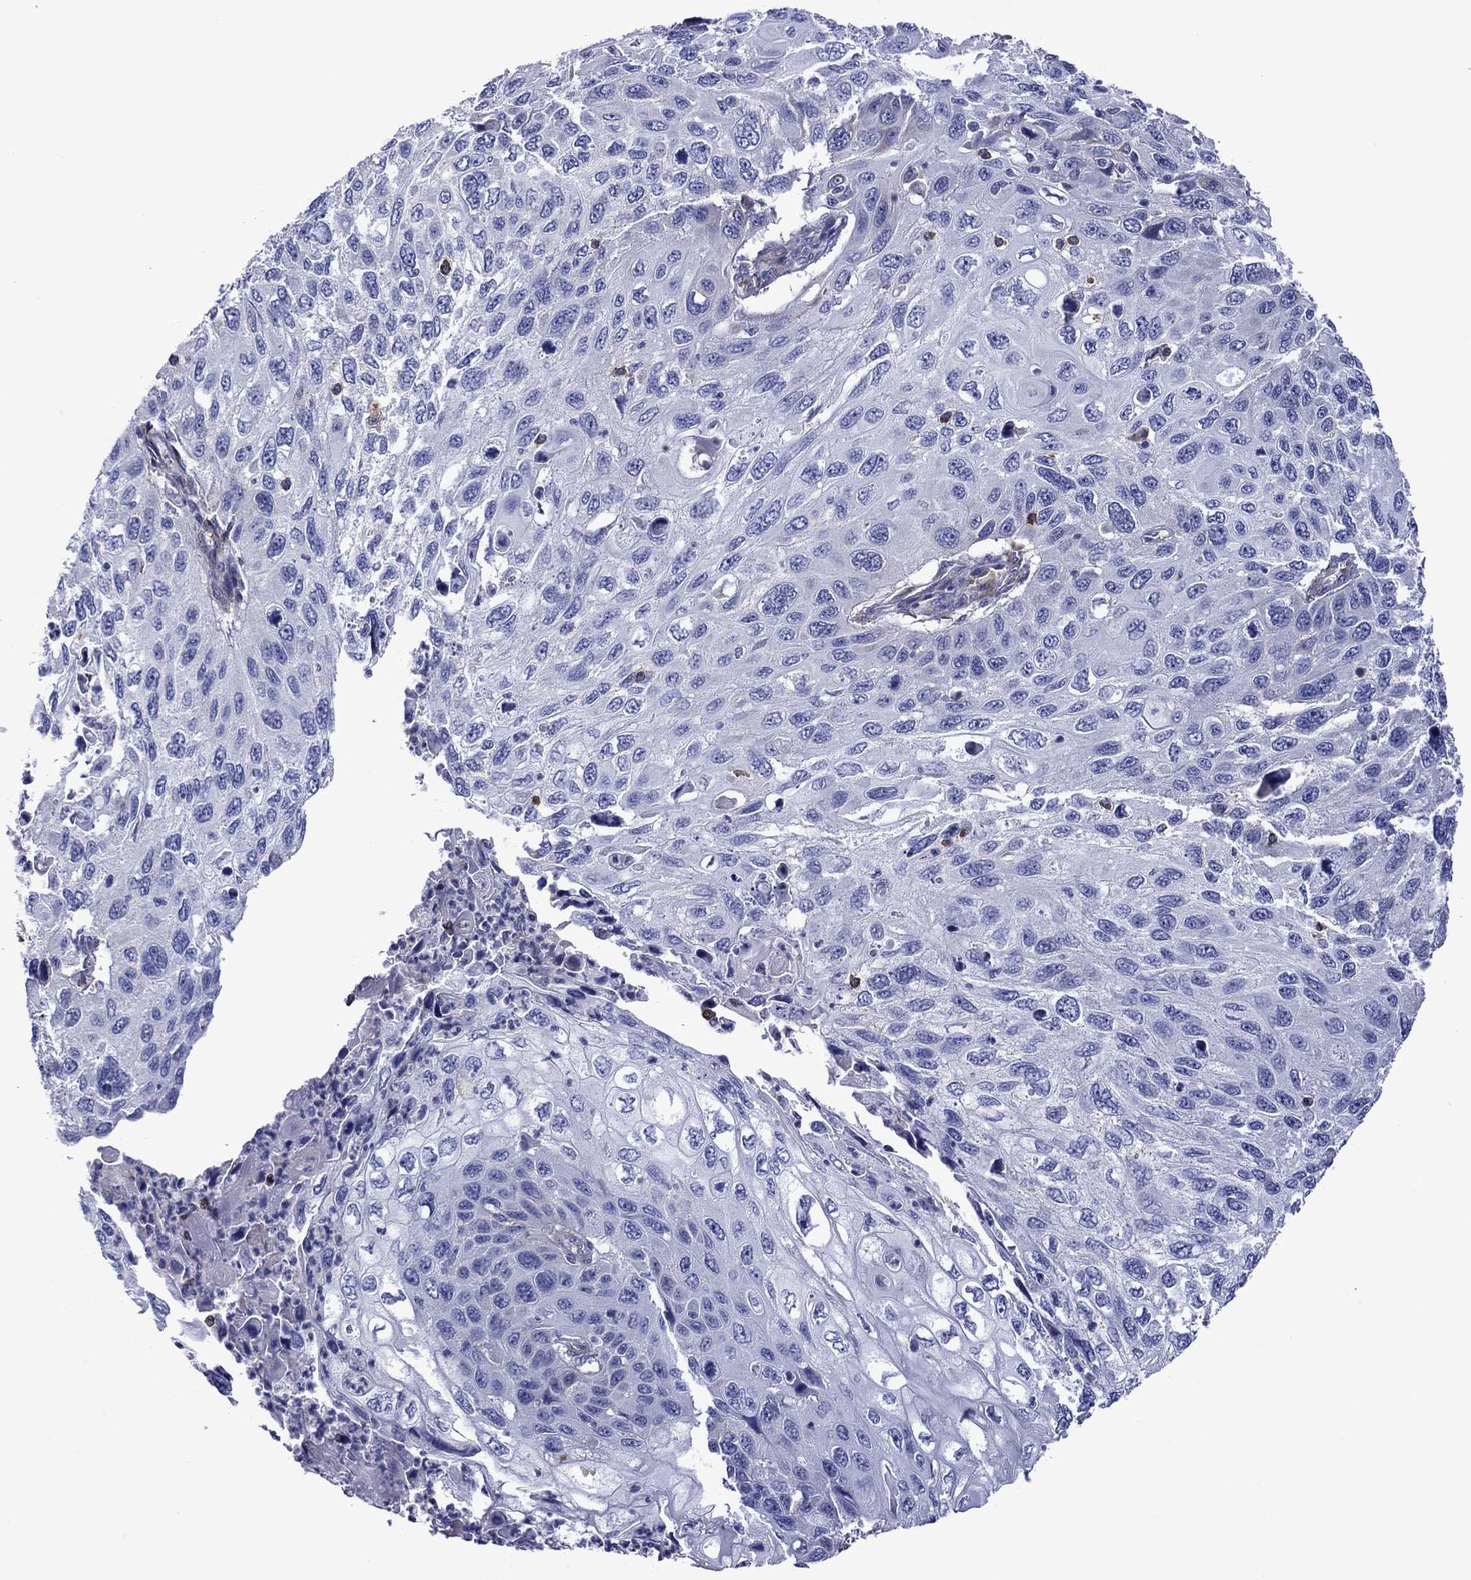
{"staining": {"intensity": "negative", "quantity": "none", "location": "none"}, "tissue": "cervical cancer", "cell_type": "Tumor cells", "image_type": "cancer", "snomed": [{"axis": "morphology", "description": "Squamous cell carcinoma, NOS"}, {"axis": "topography", "description": "Cervix"}], "caption": "Immunohistochemistry histopathology image of squamous cell carcinoma (cervical) stained for a protein (brown), which shows no staining in tumor cells.", "gene": "HSPG2", "patient": {"sex": "female", "age": 70}}